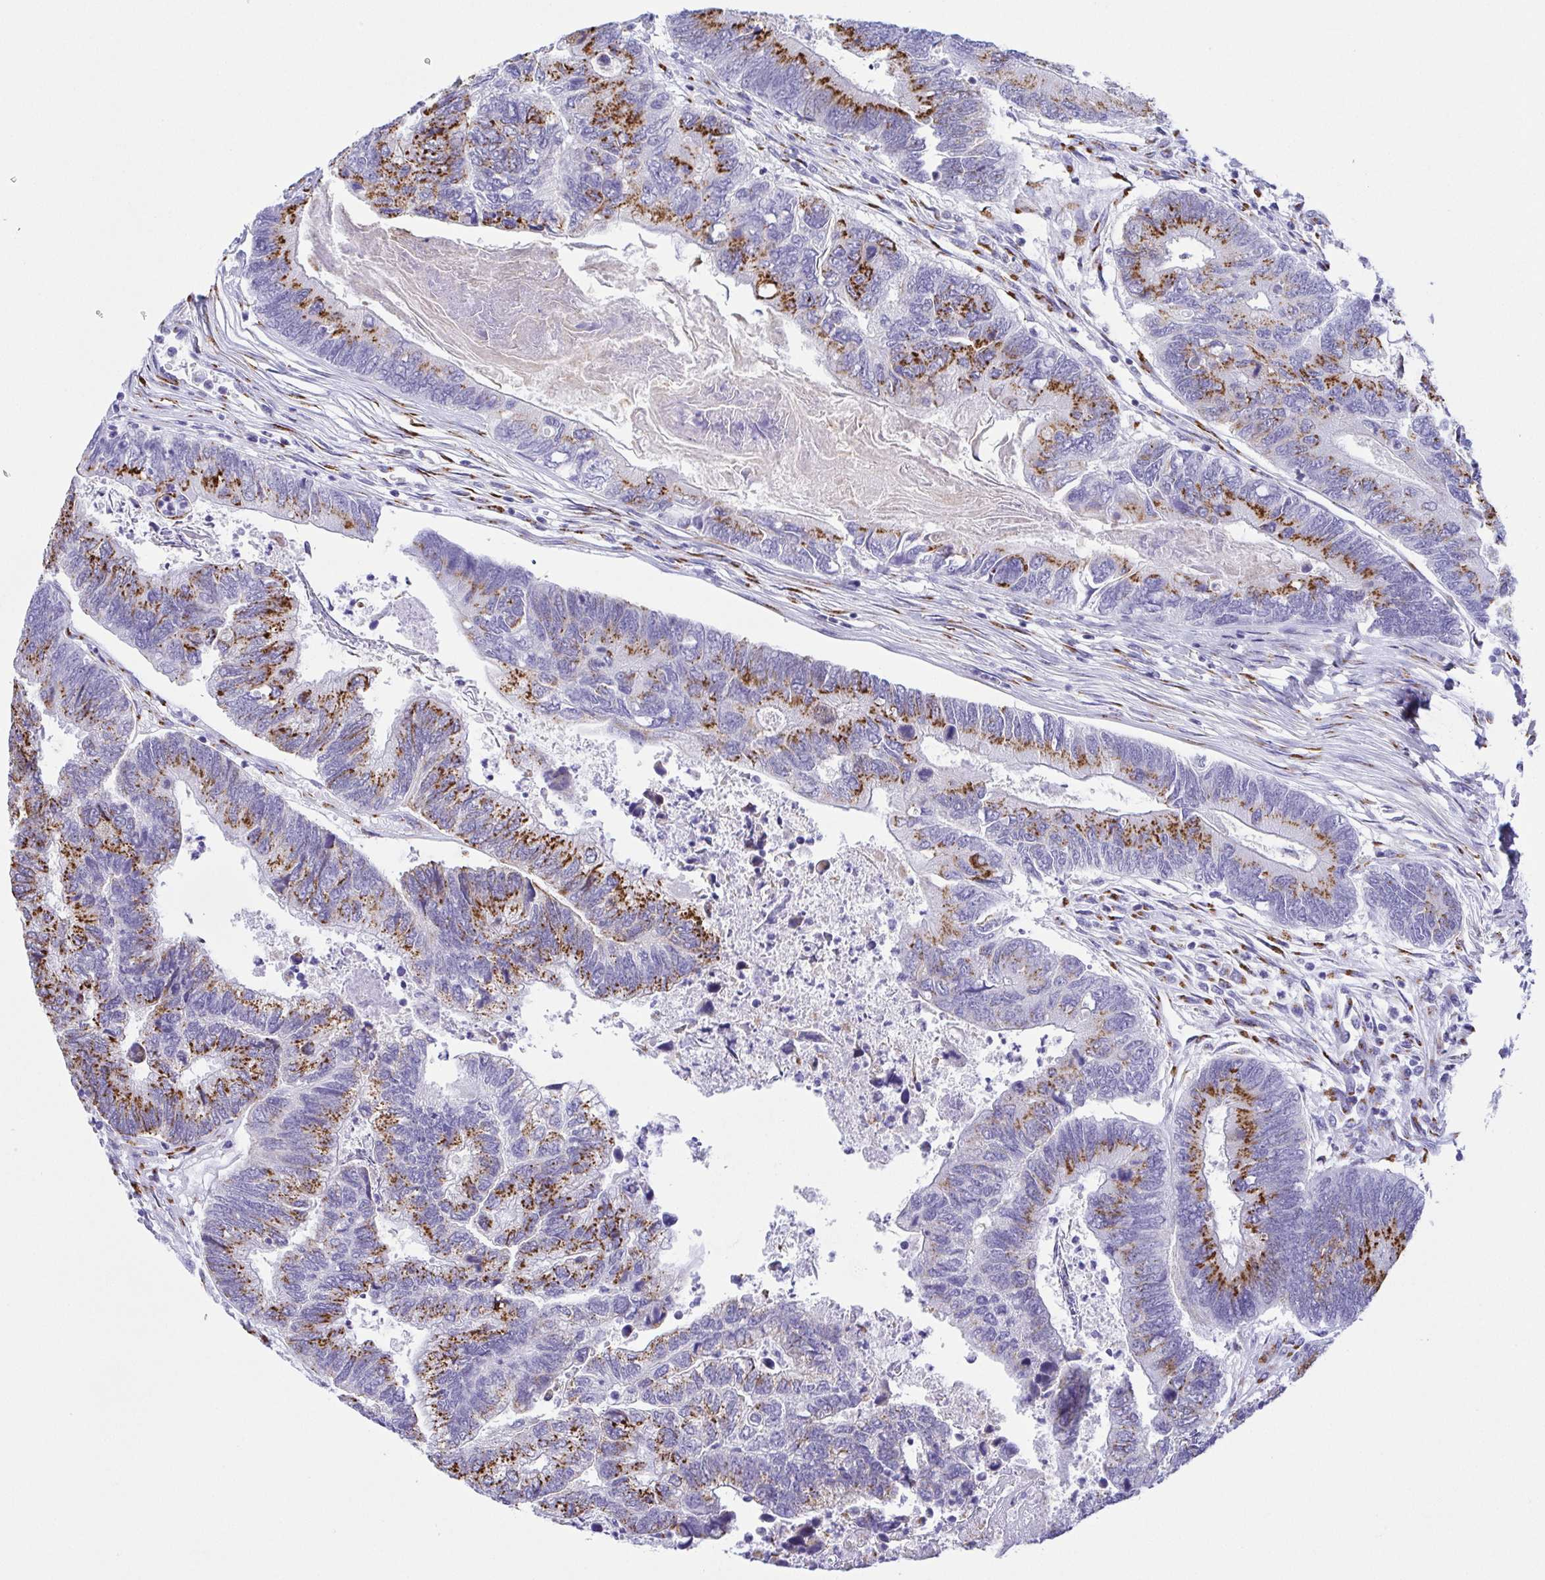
{"staining": {"intensity": "strong", "quantity": ">75%", "location": "cytoplasmic/membranous"}, "tissue": "colorectal cancer", "cell_type": "Tumor cells", "image_type": "cancer", "snomed": [{"axis": "morphology", "description": "Adenocarcinoma, NOS"}, {"axis": "topography", "description": "Colon"}], "caption": "Strong cytoplasmic/membranous protein staining is present in about >75% of tumor cells in colorectal adenocarcinoma.", "gene": "SULT1B1", "patient": {"sex": "female", "age": 67}}